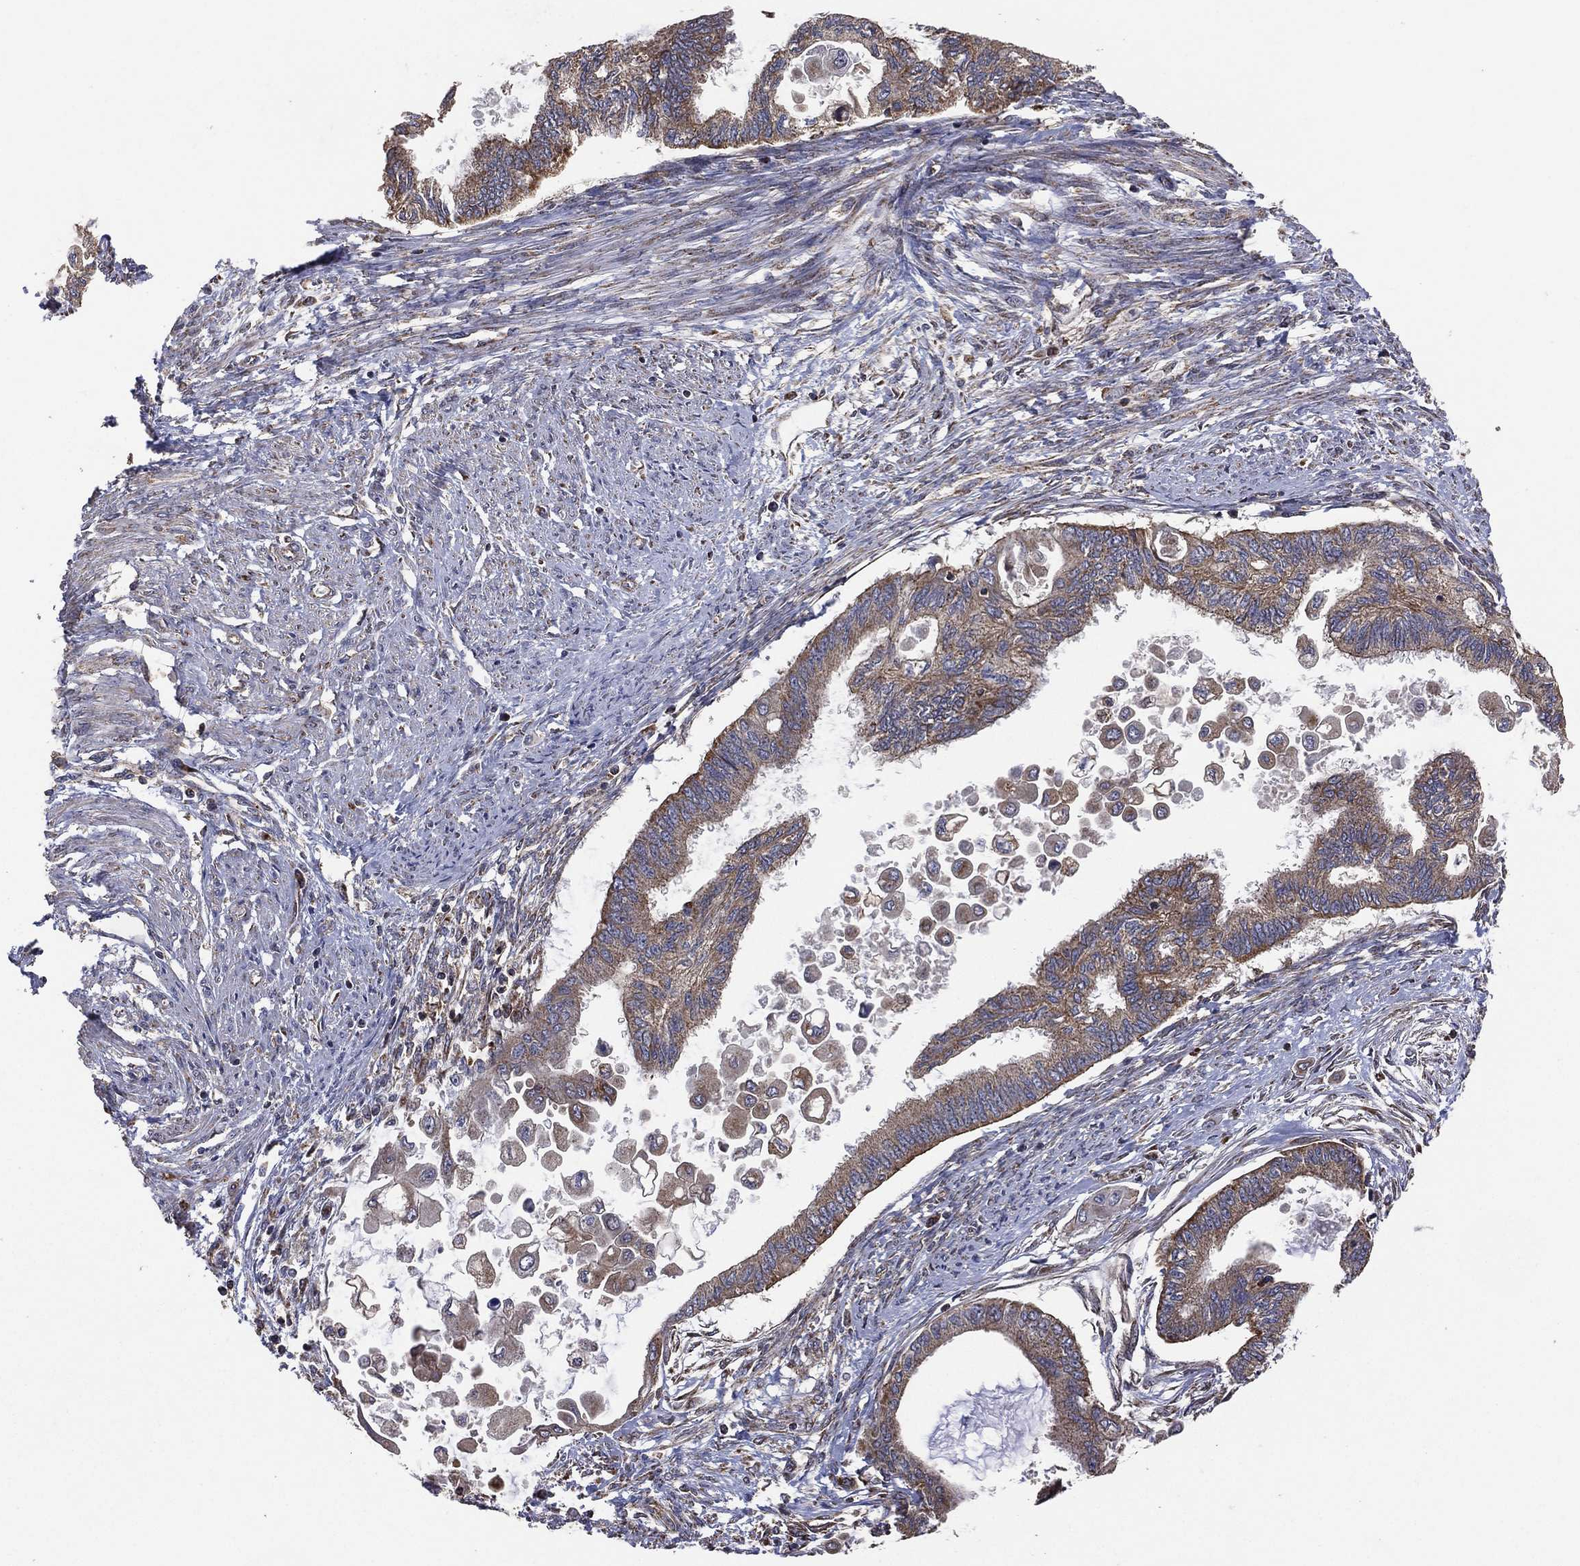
{"staining": {"intensity": "moderate", "quantity": "25%-75%", "location": "cytoplasmic/membranous"}, "tissue": "endometrial cancer", "cell_type": "Tumor cells", "image_type": "cancer", "snomed": [{"axis": "morphology", "description": "Adenocarcinoma, NOS"}, {"axis": "topography", "description": "Endometrium"}], "caption": "Immunohistochemical staining of human endometrial adenocarcinoma demonstrates medium levels of moderate cytoplasmic/membranous protein expression in approximately 25%-75% of tumor cells. Using DAB (3,3'-diaminobenzidine) (brown) and hematoxylin (blue) stains, captured at high magnification using brightfield microscopy.", "gene": "LIMD1", "patient": {"sex": "female", "age": 86}}